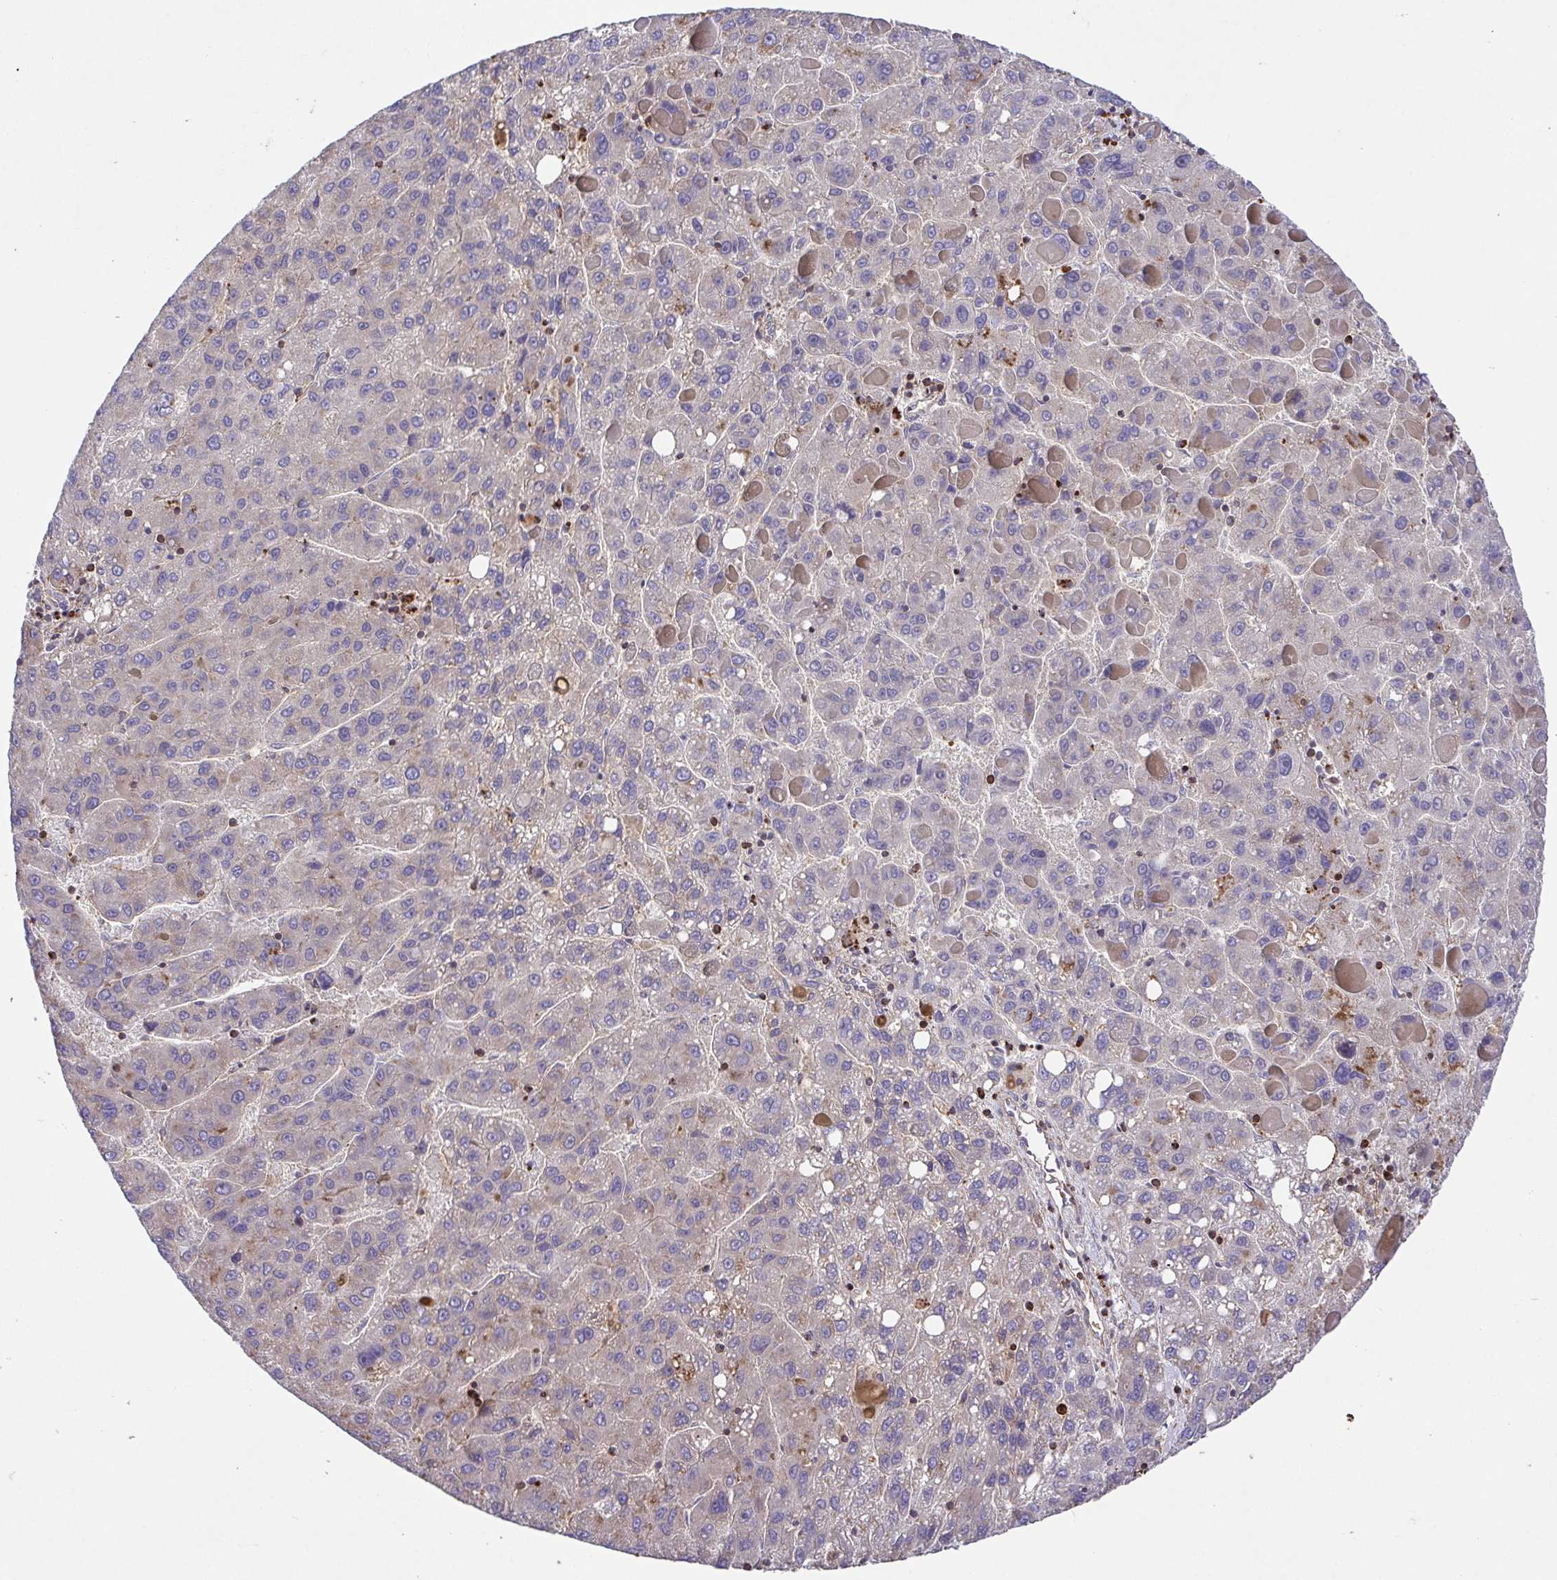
{"staining": {"intensity": "negative", "quantity": "none", "location": "none"}, "tissue": "liver cancer", "cell_type": "Tumor cells", "image_type": "cancer", "snomed": [{"axis": "morphology", "description": "Carcinoma, Hepatocellular, NOS"}, {"axis": "topography", "description": "Liver"}], "caption": "An immunohistochemistry micrograph of liver hepatocellular carcinoma is shown. There is no staining in tumor cells of liver hepatocellular carcinoma. Nuclei are stained in blue.", "gene": "IDE", "patient": {"sex": "female", "age": 82}}